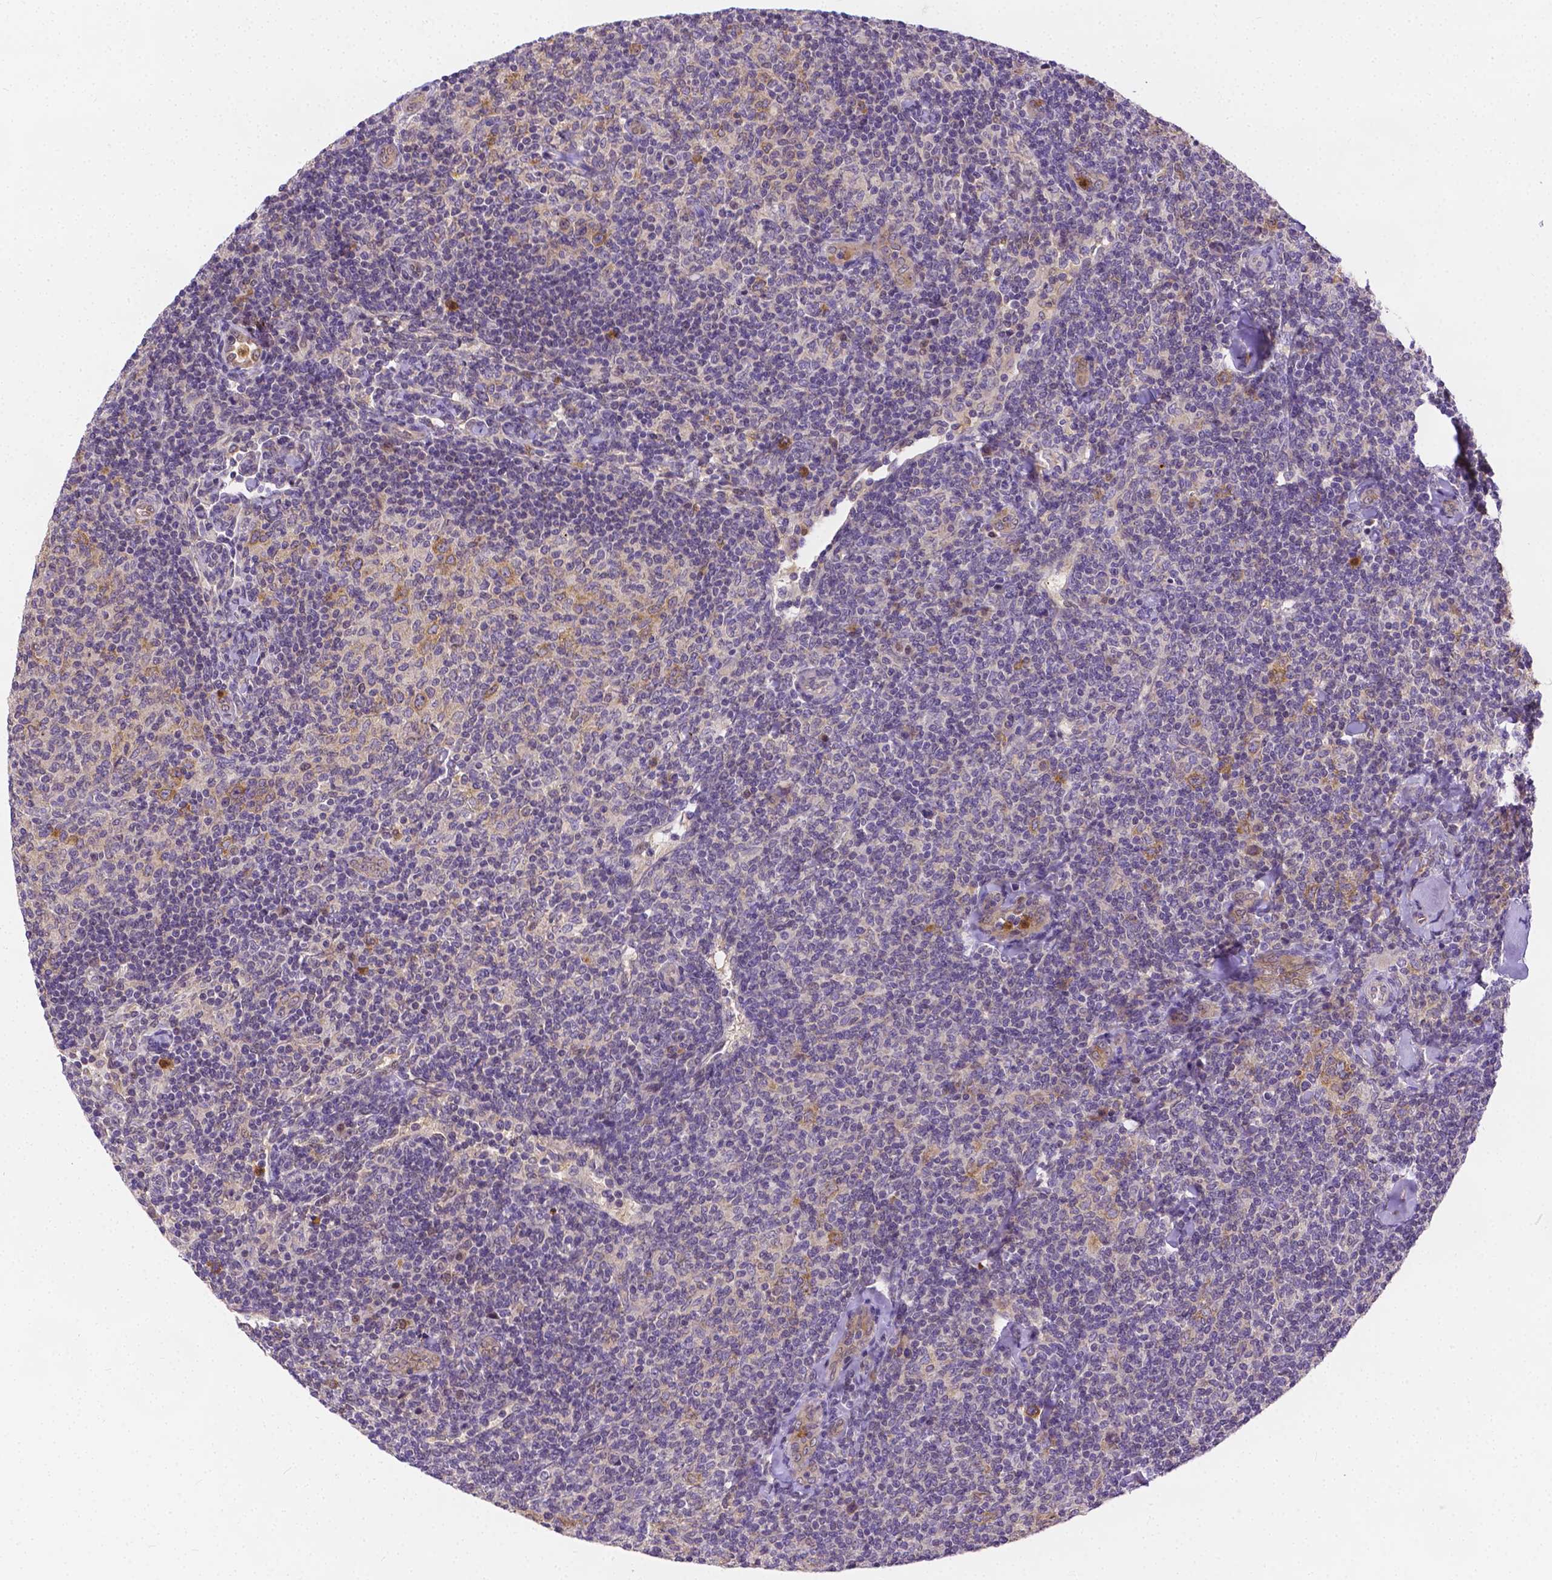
{"staining": {"intensity": "negative", "quantity": "none", "location": "none"}, "tissue": "lymphoma", "cell_type": "Tumor cells", "image_type": "cancer", "snomed": [{"axis": "morphology", "description": "Malignant lymphoma, non-Hodgkin's type, Low grade"}, {"axis": "topography", "description": "Lymph node"}], "caption": "Histopathology image shows no significant protein expression in tumor cells of lymphoma.", "gene": "ZNRD2", "patient": {"sex": "female", "age": 56}}